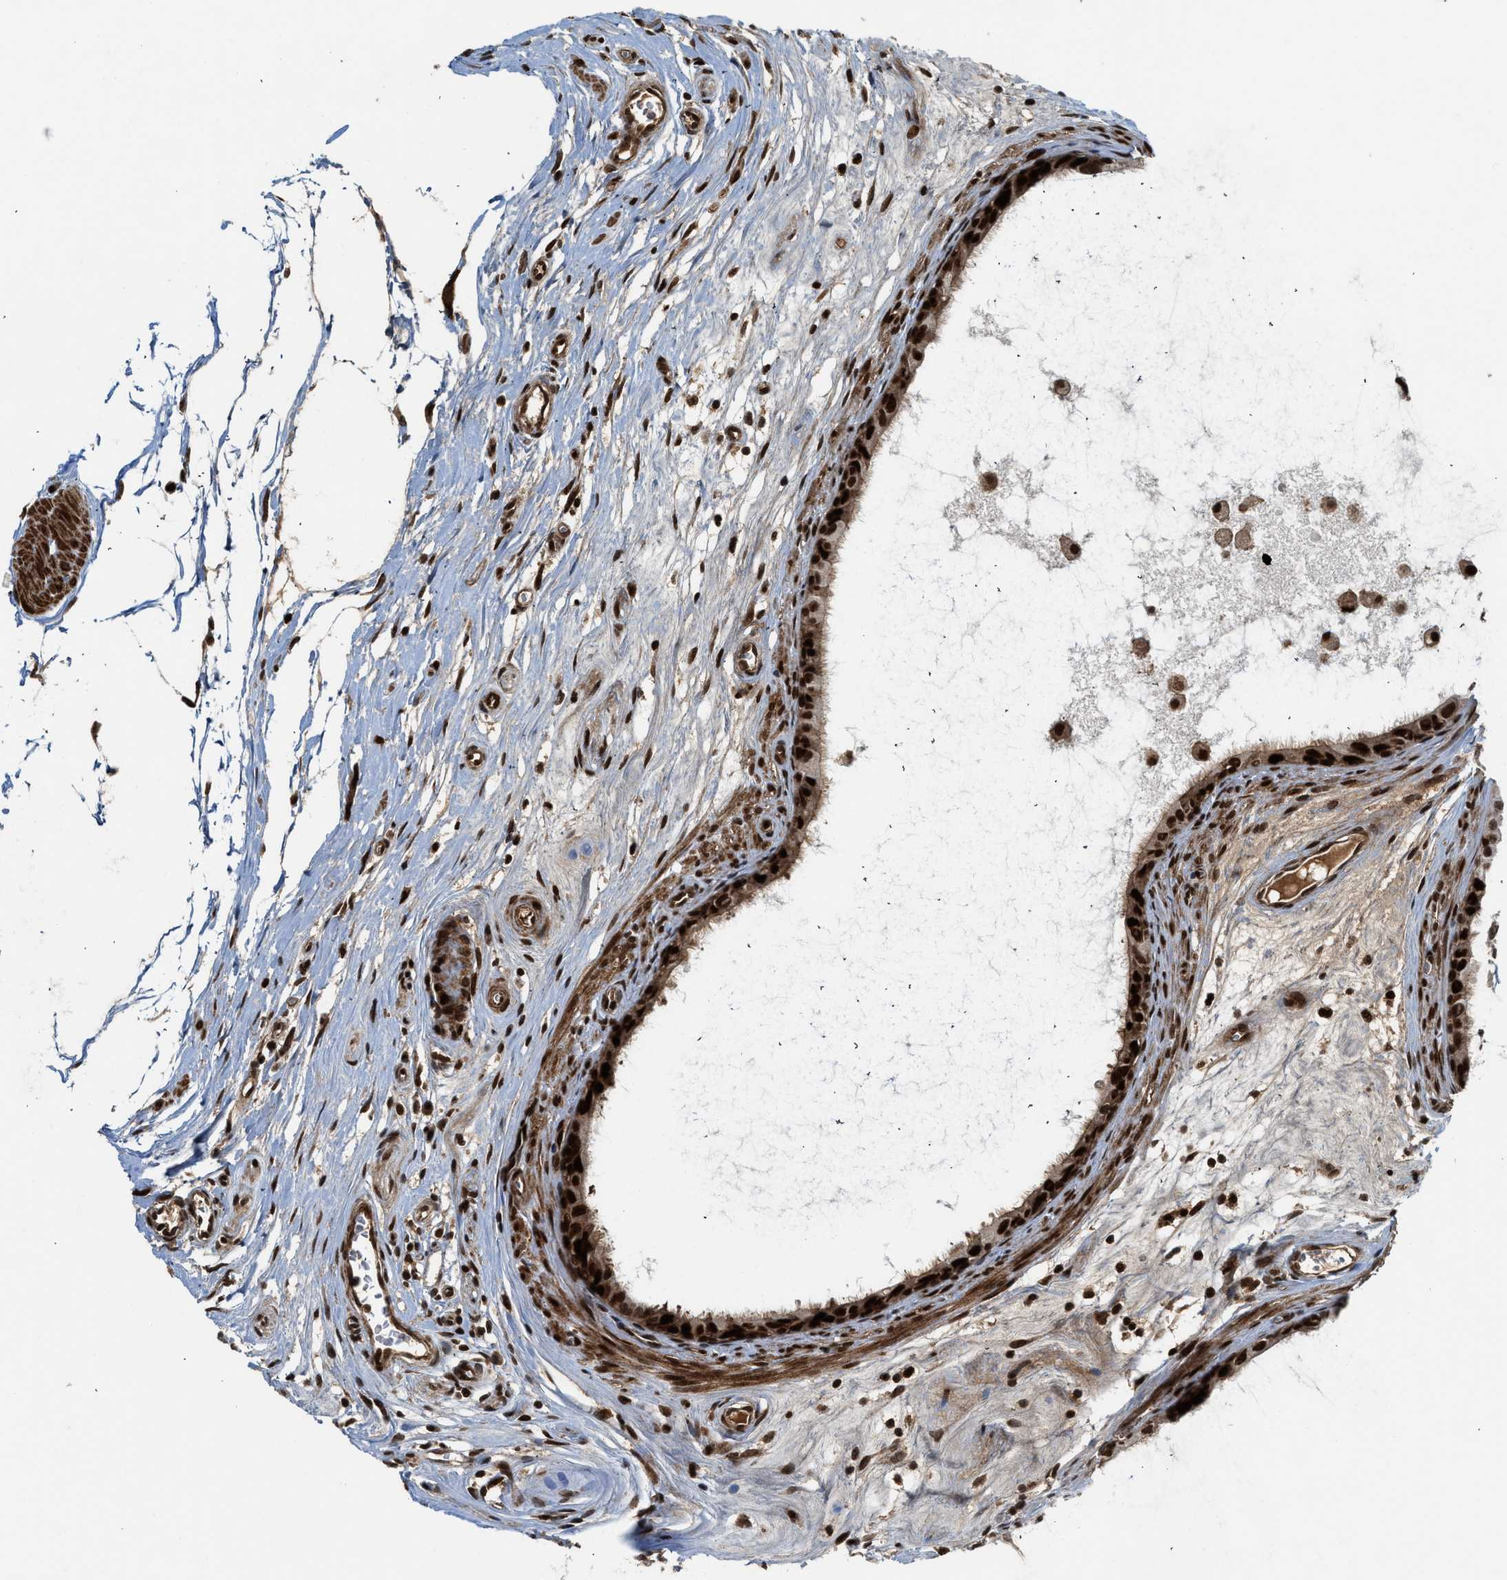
{"staining": {"intensity": "strong", "quantity": ">75%", "location": "cytoplasmic/membranous,nuclear"}, "tissue": "epididymis", "cell_type": "Glandular cells", "image_type": "normal", "snomed": [{"axis": "morphology", "description": "Normal tissue, NOS"}, {"axis": "morphology", "description": "Inflammation, NOS"}, {"axis": "topography", "description": "Epididymis"}], "caption": "High-magnification brightfield microscopy of unremarkable epididymis stained with DAB (3,3'-diaminobenzidine) (brown) and counterstained with hematoxylin (blue). glandular cells exhibit strong cytoplasmic/membranous,nuclear positivity is seen in about>75% of cells.", "gene": "MDM2", "patient": {"sex": "male", "age": 85}}